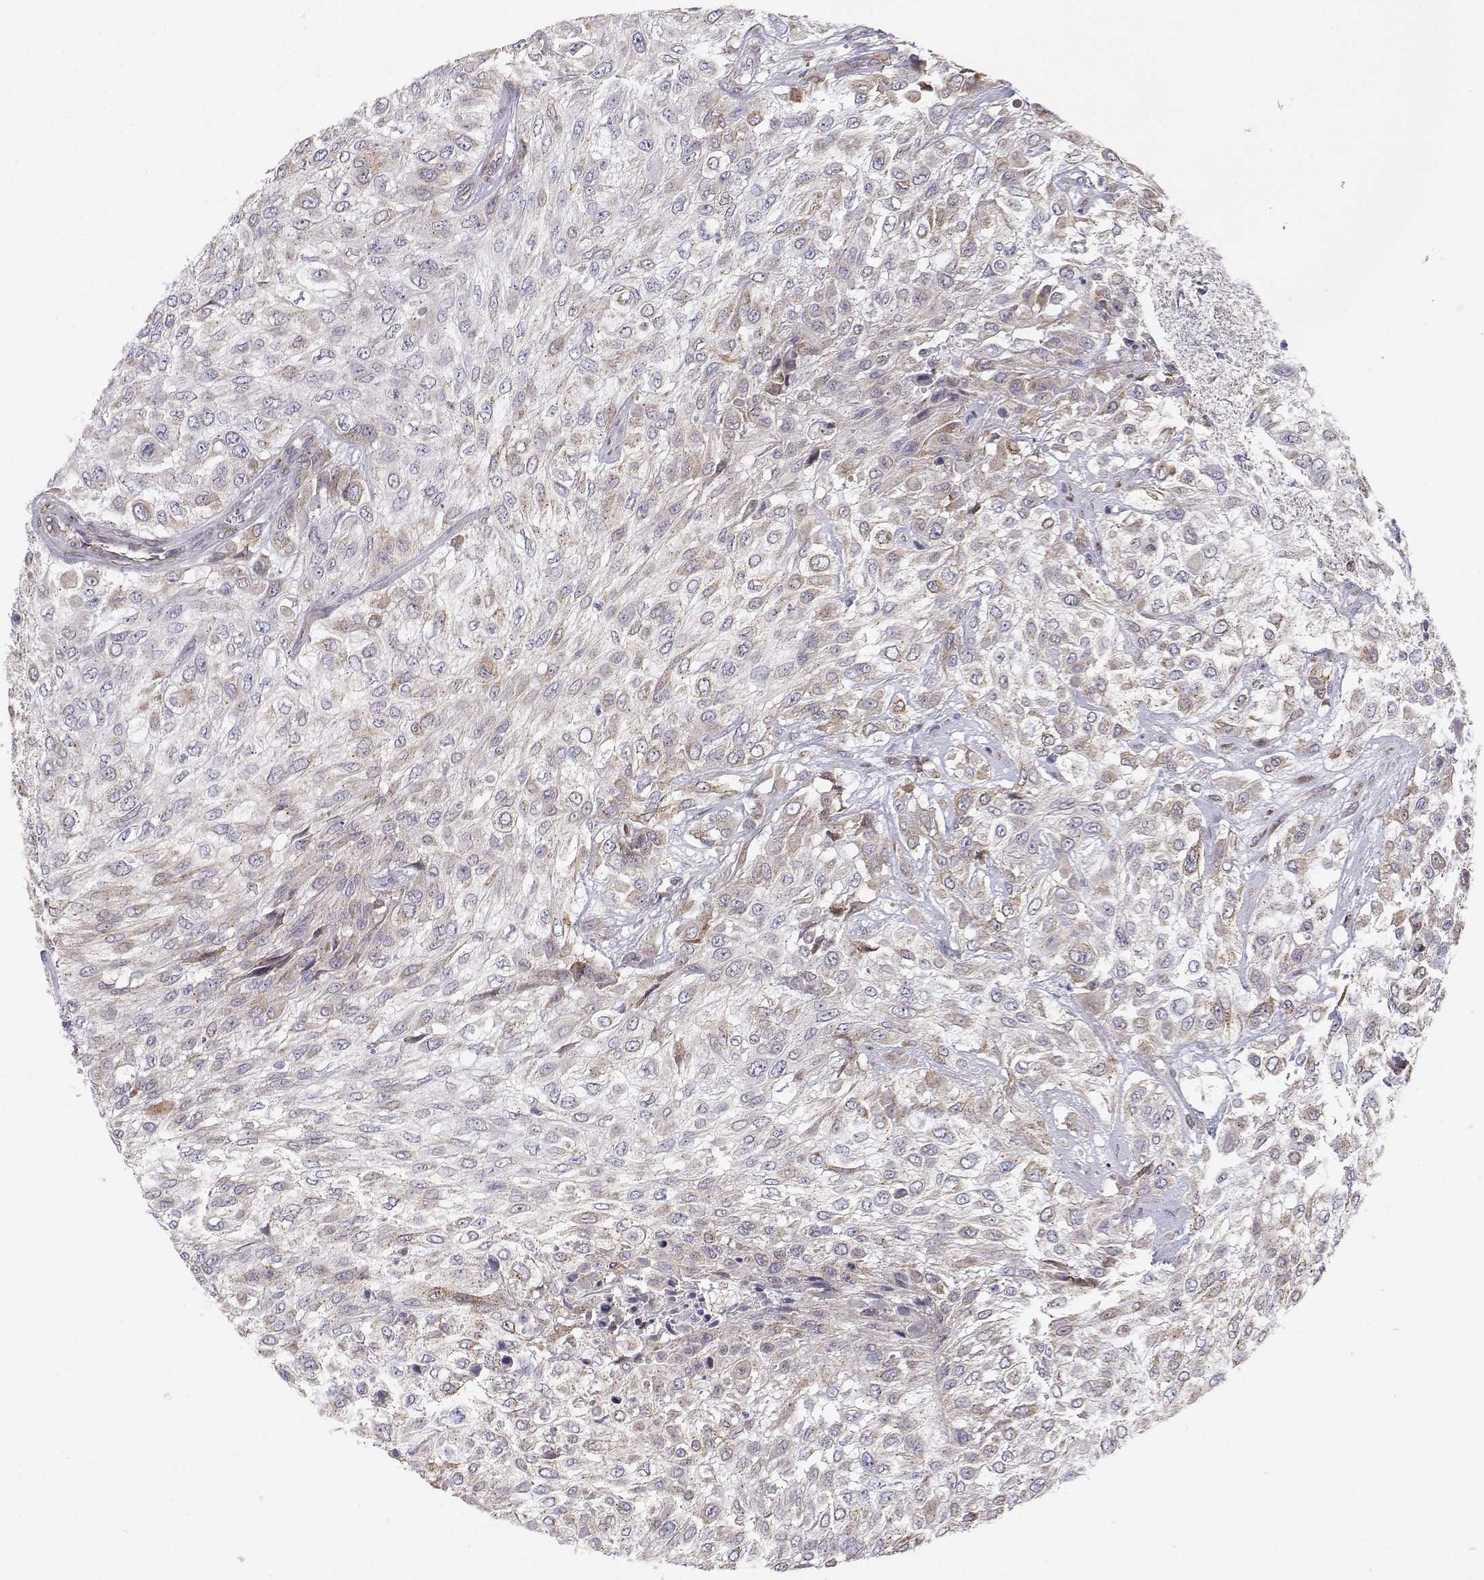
{"staining": {"intensity": "weak", "quantity": "25%-75%", "location": "cytoplasmic/membranous"}, "tissue": "urothelial cancer", "cell_type": "Tumor cells", "image_type": "cancer", "snomed": [{"axis": "morphology", "description": "Urothelial carcinoma, High grade"}, {"axis": "topography", "description": "Urinary bladder"}], "caption": "An immunohistochemistry (IHC) image of neoplastic tissue is shown. Protein staining in brown shows weak cytoplasmic/membranous positivity in urothelial carcinoma (high-grade) within tumor cells. (DAB IHC, brown staining for protein, blue staining for nuclei).", "gene": "STARD13", "patient": {"sex": "male", "age": 57}}